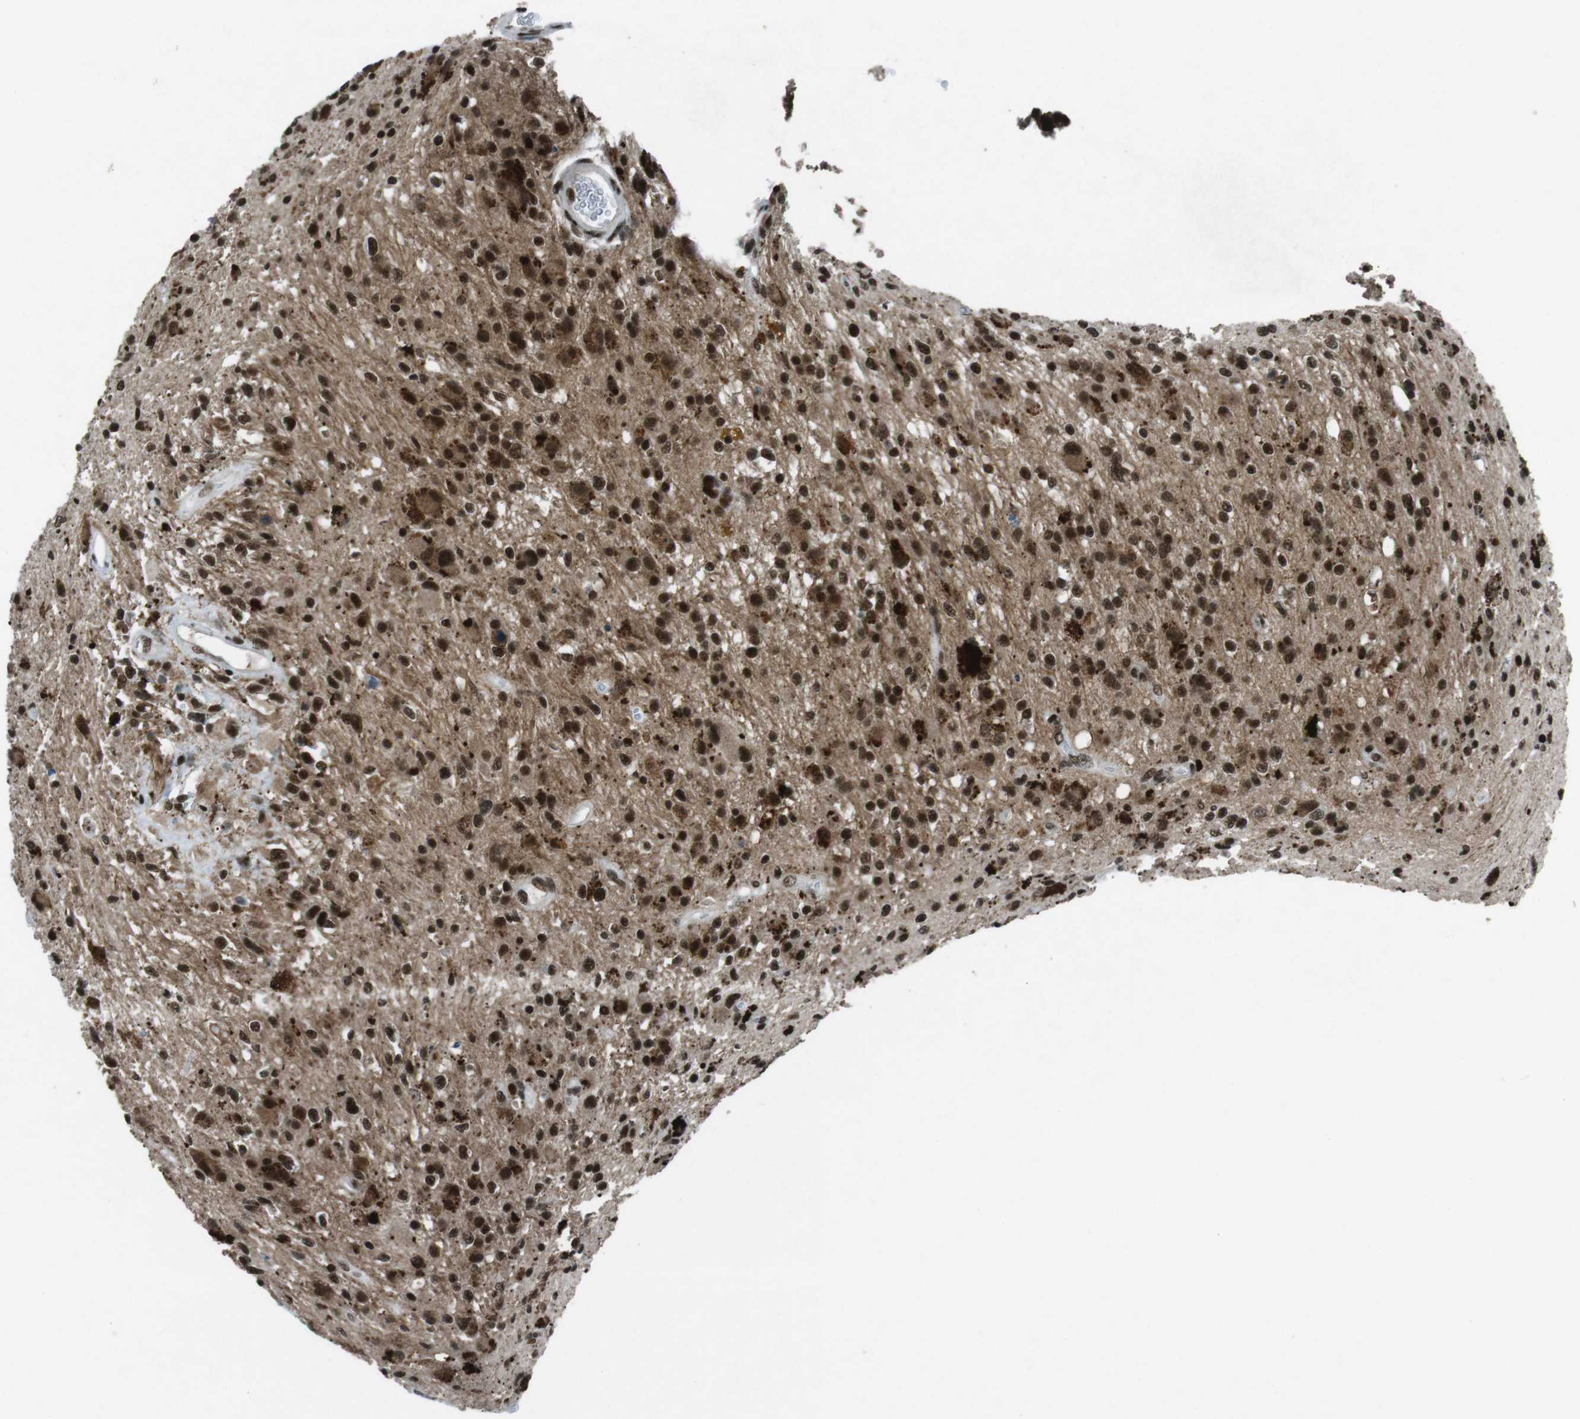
{"staining": {"intensity": "strong", "quantity": ">75%", "location": "nuclear"}, "tissue": "glioma", "cell_type": "Tumor cells", "image_type": "cancer", "snomed": [{"axis": "morphology", "description": "Glioma, malignant, High grade"}, {"axis": "topography", "description": "Brain"}], "caption": "Human glioma stained with a protein marker demonstrates strong staining in tumor cells.", "gene": "TAF1", "patient": {"sex": "male", "age": 33}}